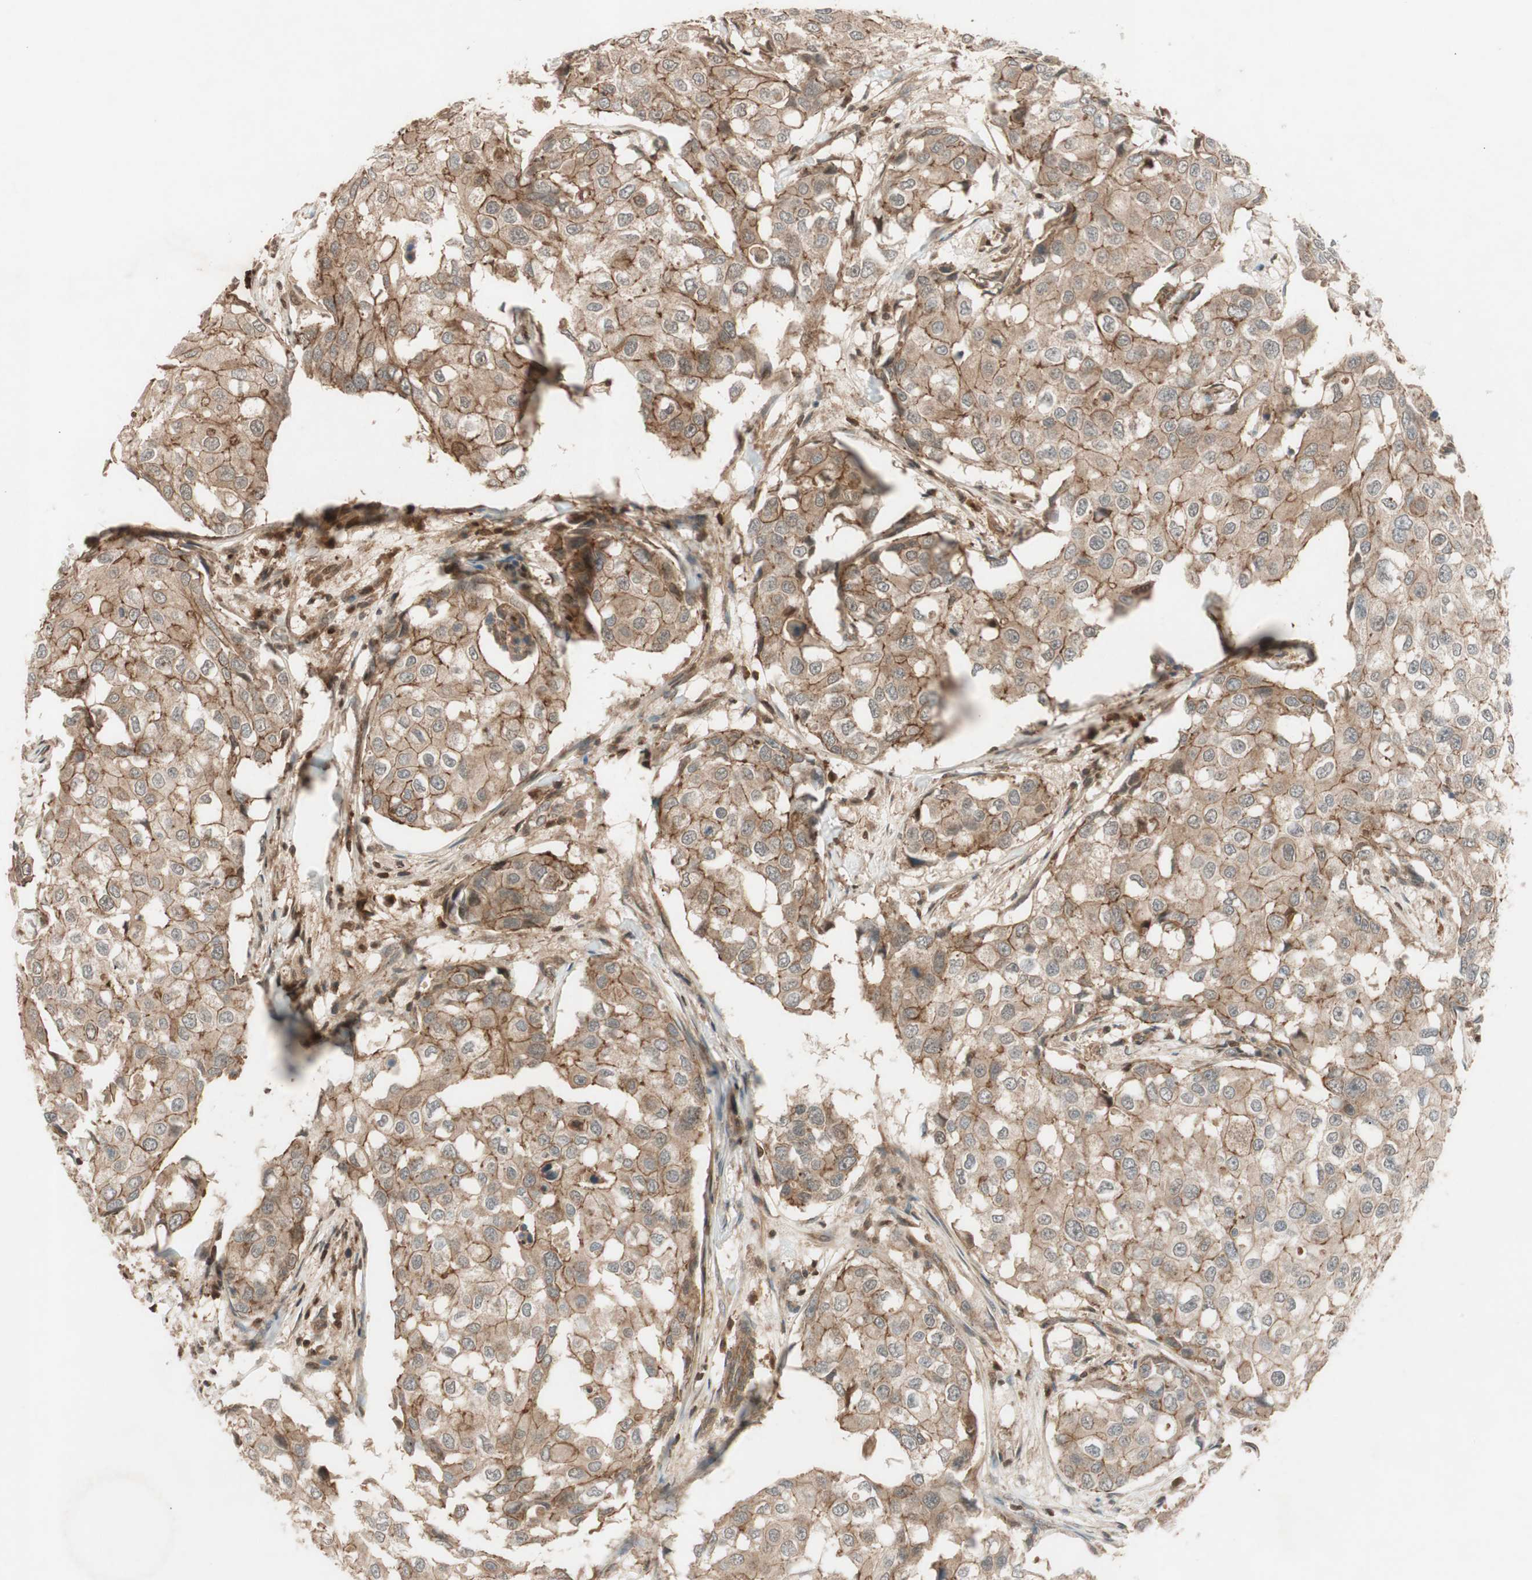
{"staining": {"intensity": "moderate", "quantity": "25%-75%", "location": "cytoplasmic/membranous"}, "tissue": "breast cancer", "cell_type": "Tumor cells", "image_type": "cancer", "snomed": [{"axis": "morphology", "description": "Duct carcinoma"}, {"axis": "topography", "description": "Breast"}], "caption": "Invasive ductal carcinoma (breast) tissue exhibits moderate cytoplasmic/membranous positivity in about 25%-75% of tumor cells", "gene": "EPHA8", "patient": {"sex": "female", "age": 27}}